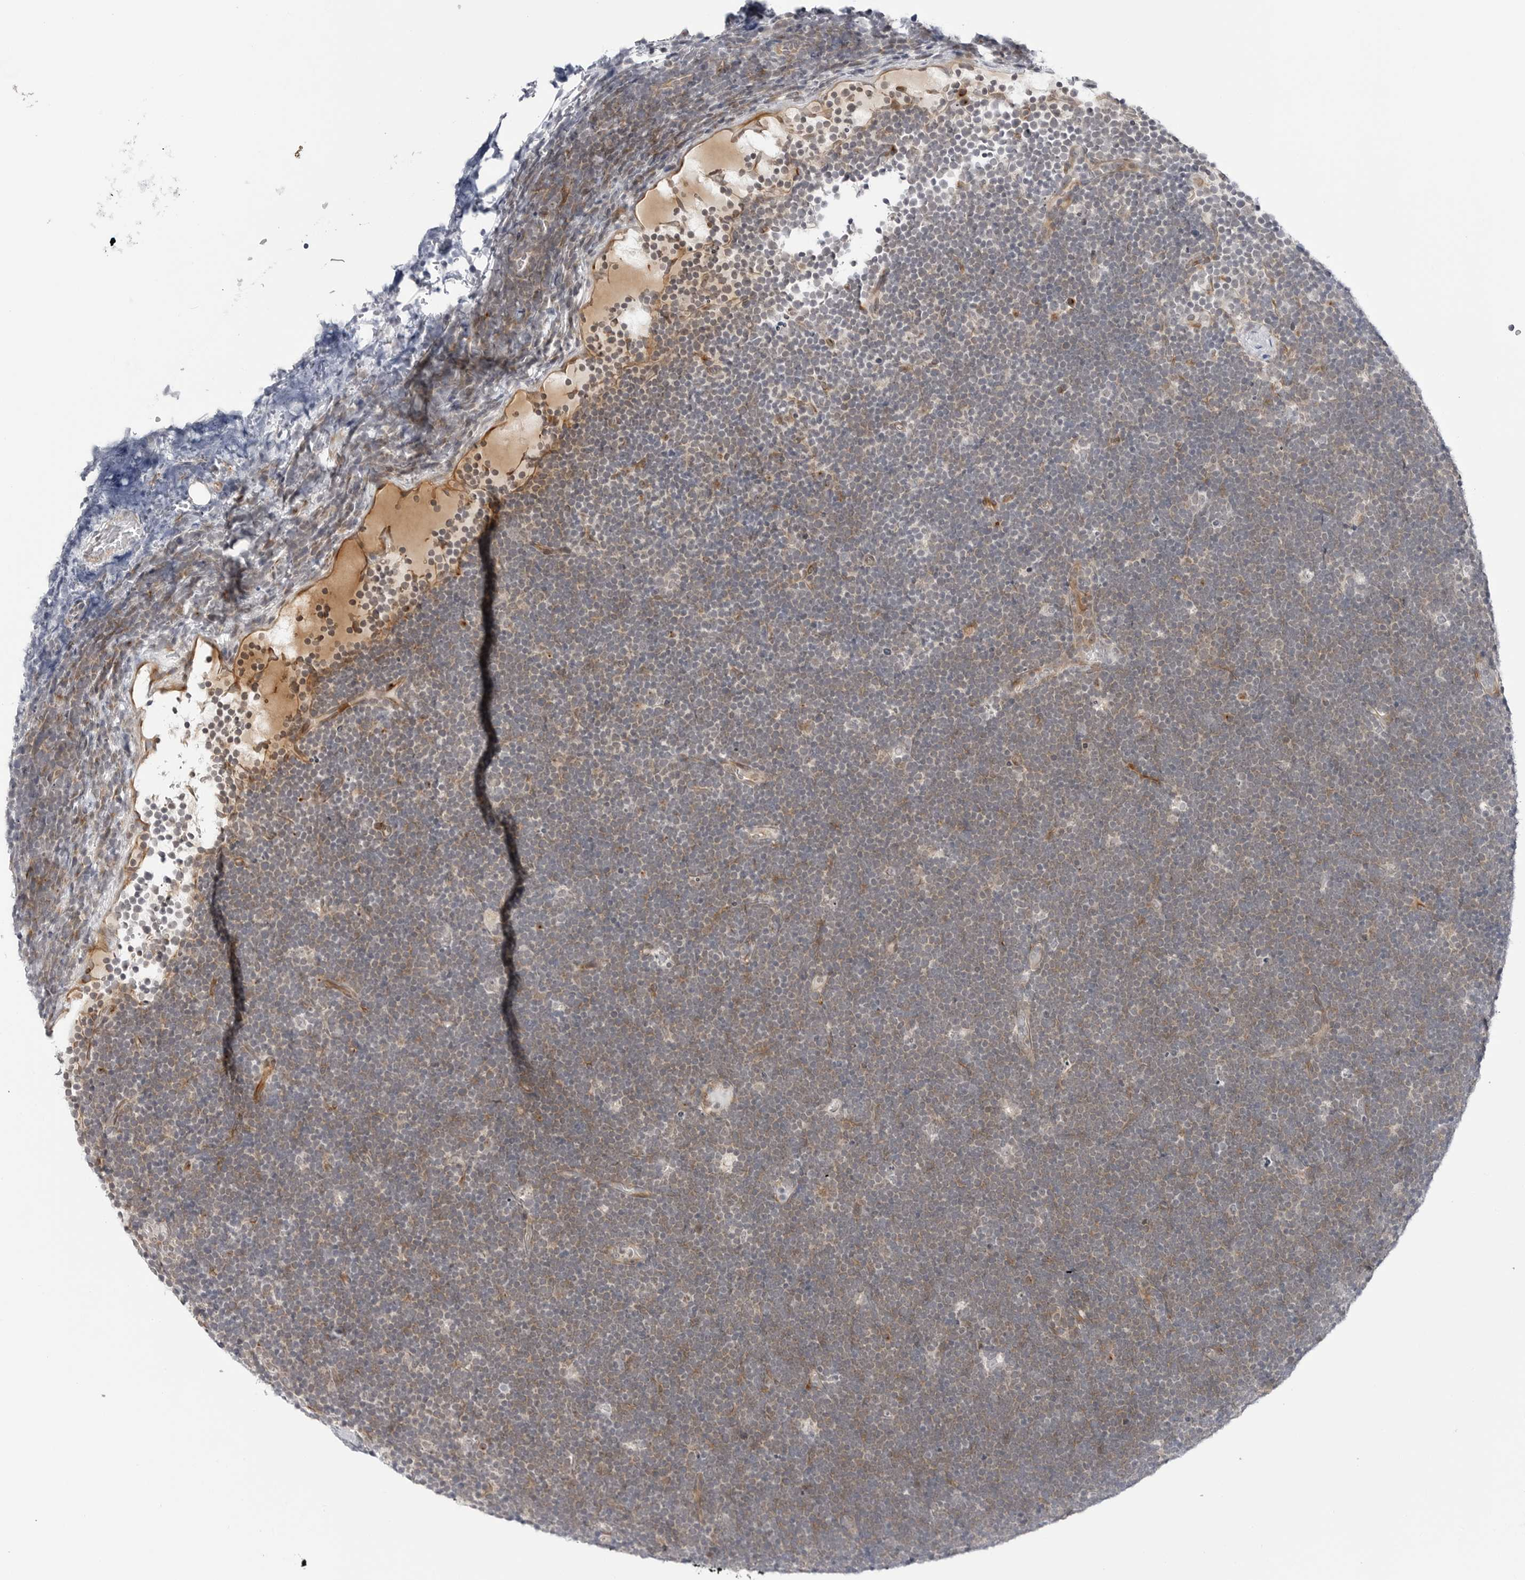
{"staining": {"intensity": "weak", "quantity": "25%-75%", "location": "cytoplasmic/membranous"}, "tissue": "lymphoma", "cell_type": "Tumor cells", "image_type": "cancer", "snomed": [{"axis": "morphology", "description": "Malignant lymphoma, non-Hodgkin's type, High grade"}, {"axis": "topography", "description": "Lymph node"}], "caption": "Immunohistochemistry (IHC) (DAB (3,3'-diaminobenzidine)) staining of high-grade malignant lymphoma, non-Hodgkin's type demonstrates weak cytoplasmic/membranous protein positivity in approximately 25%-75% of tumor cells.", "gene": "MAP2K5", "patient": {"sex": "male", "age": 13}}